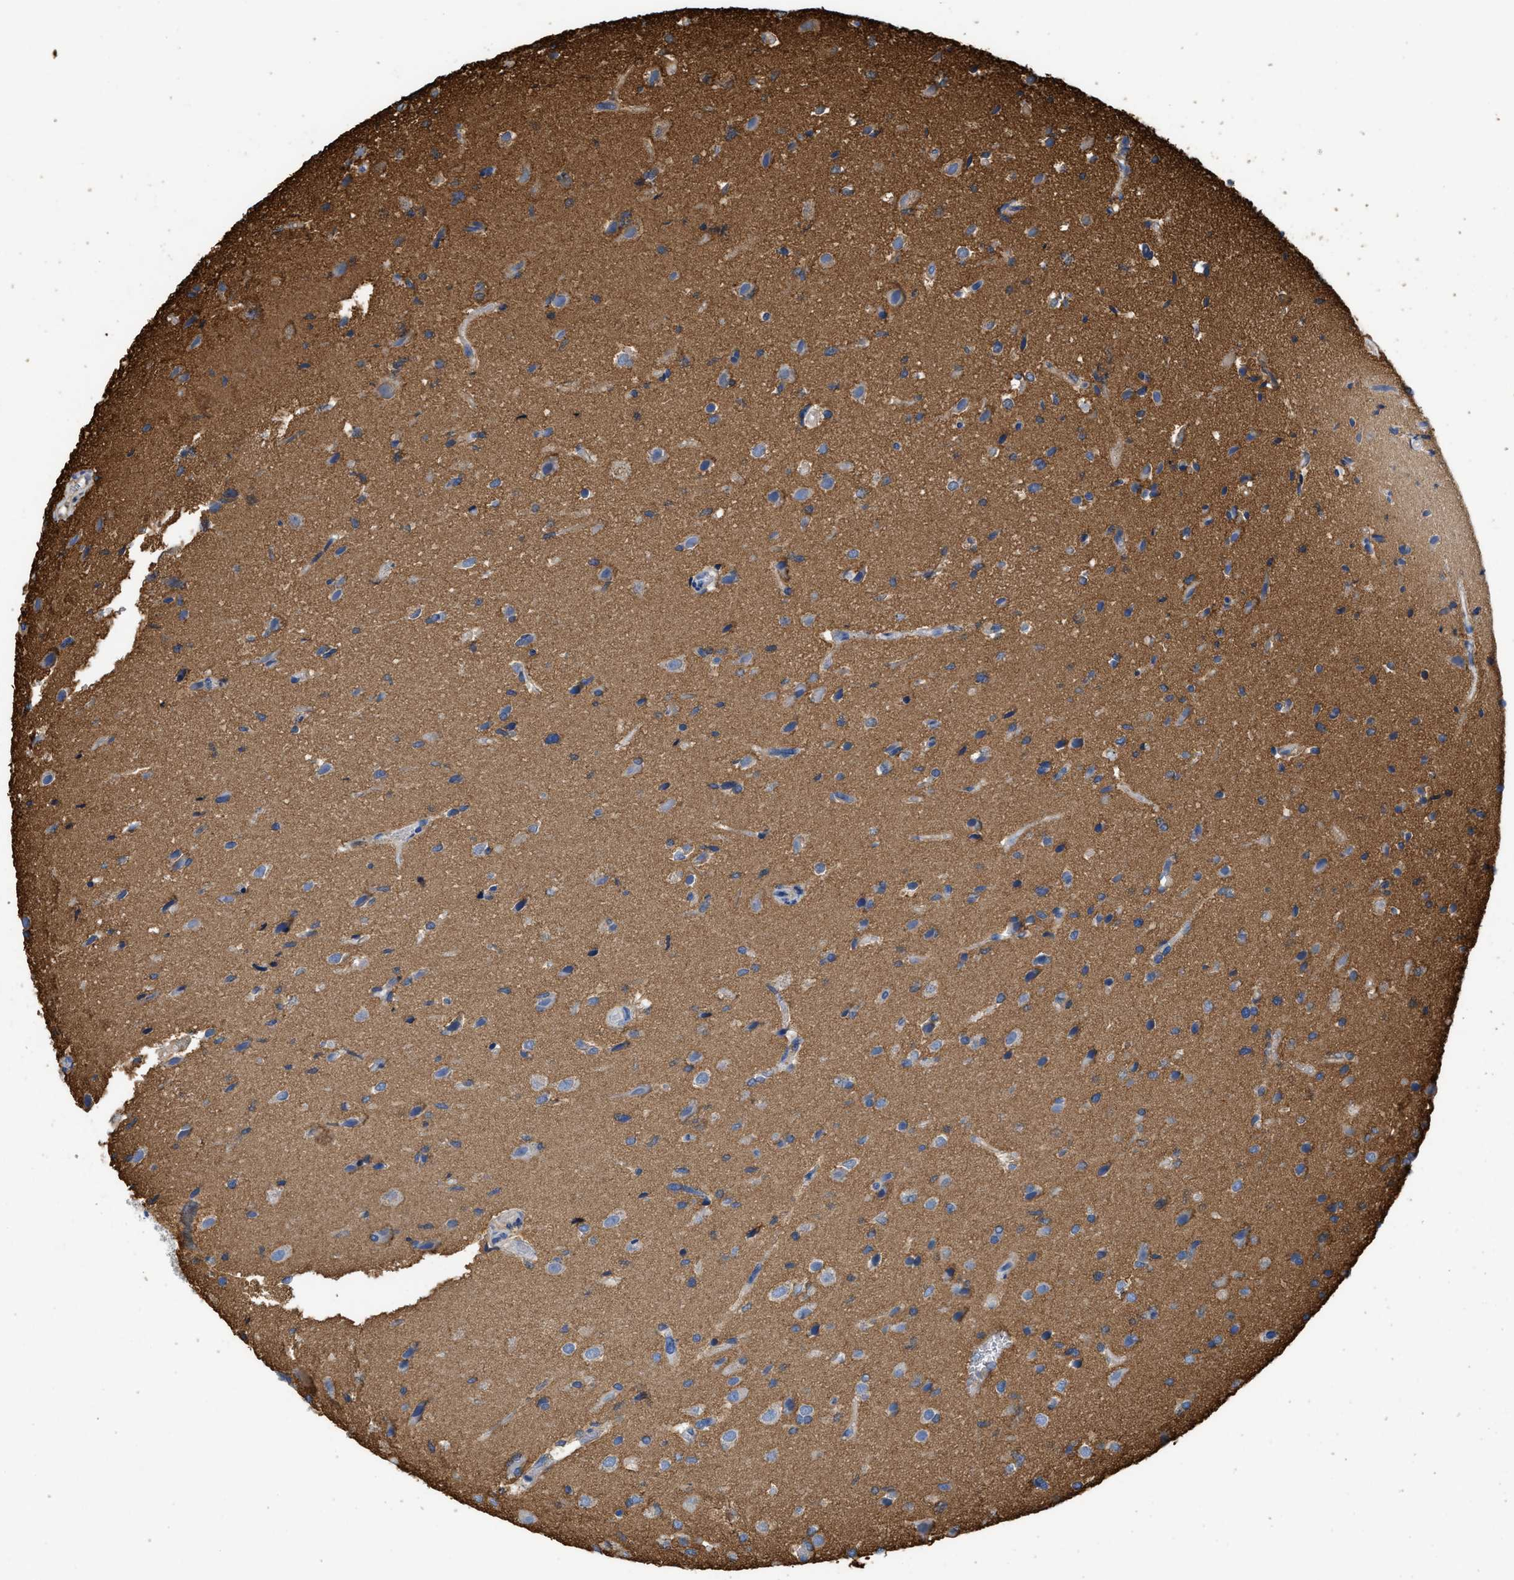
{"staining": {"intensity": "negative", "quantity": "none", "location": "none"}, "tissue": "glioma", "cell_type": "Tumor cells", "image_type": "cancer", "snomed": [{"axis": "morphology", "description": "Glioma, malignant, High grade"}, {"axis": "topography", "description": "Brain"}], "caption": "An image of human malignant glioma (high-grade) is negative for staining in tumor cells.", "gene": "GNB4", "patient": {"sex": "male", "age": 33}}